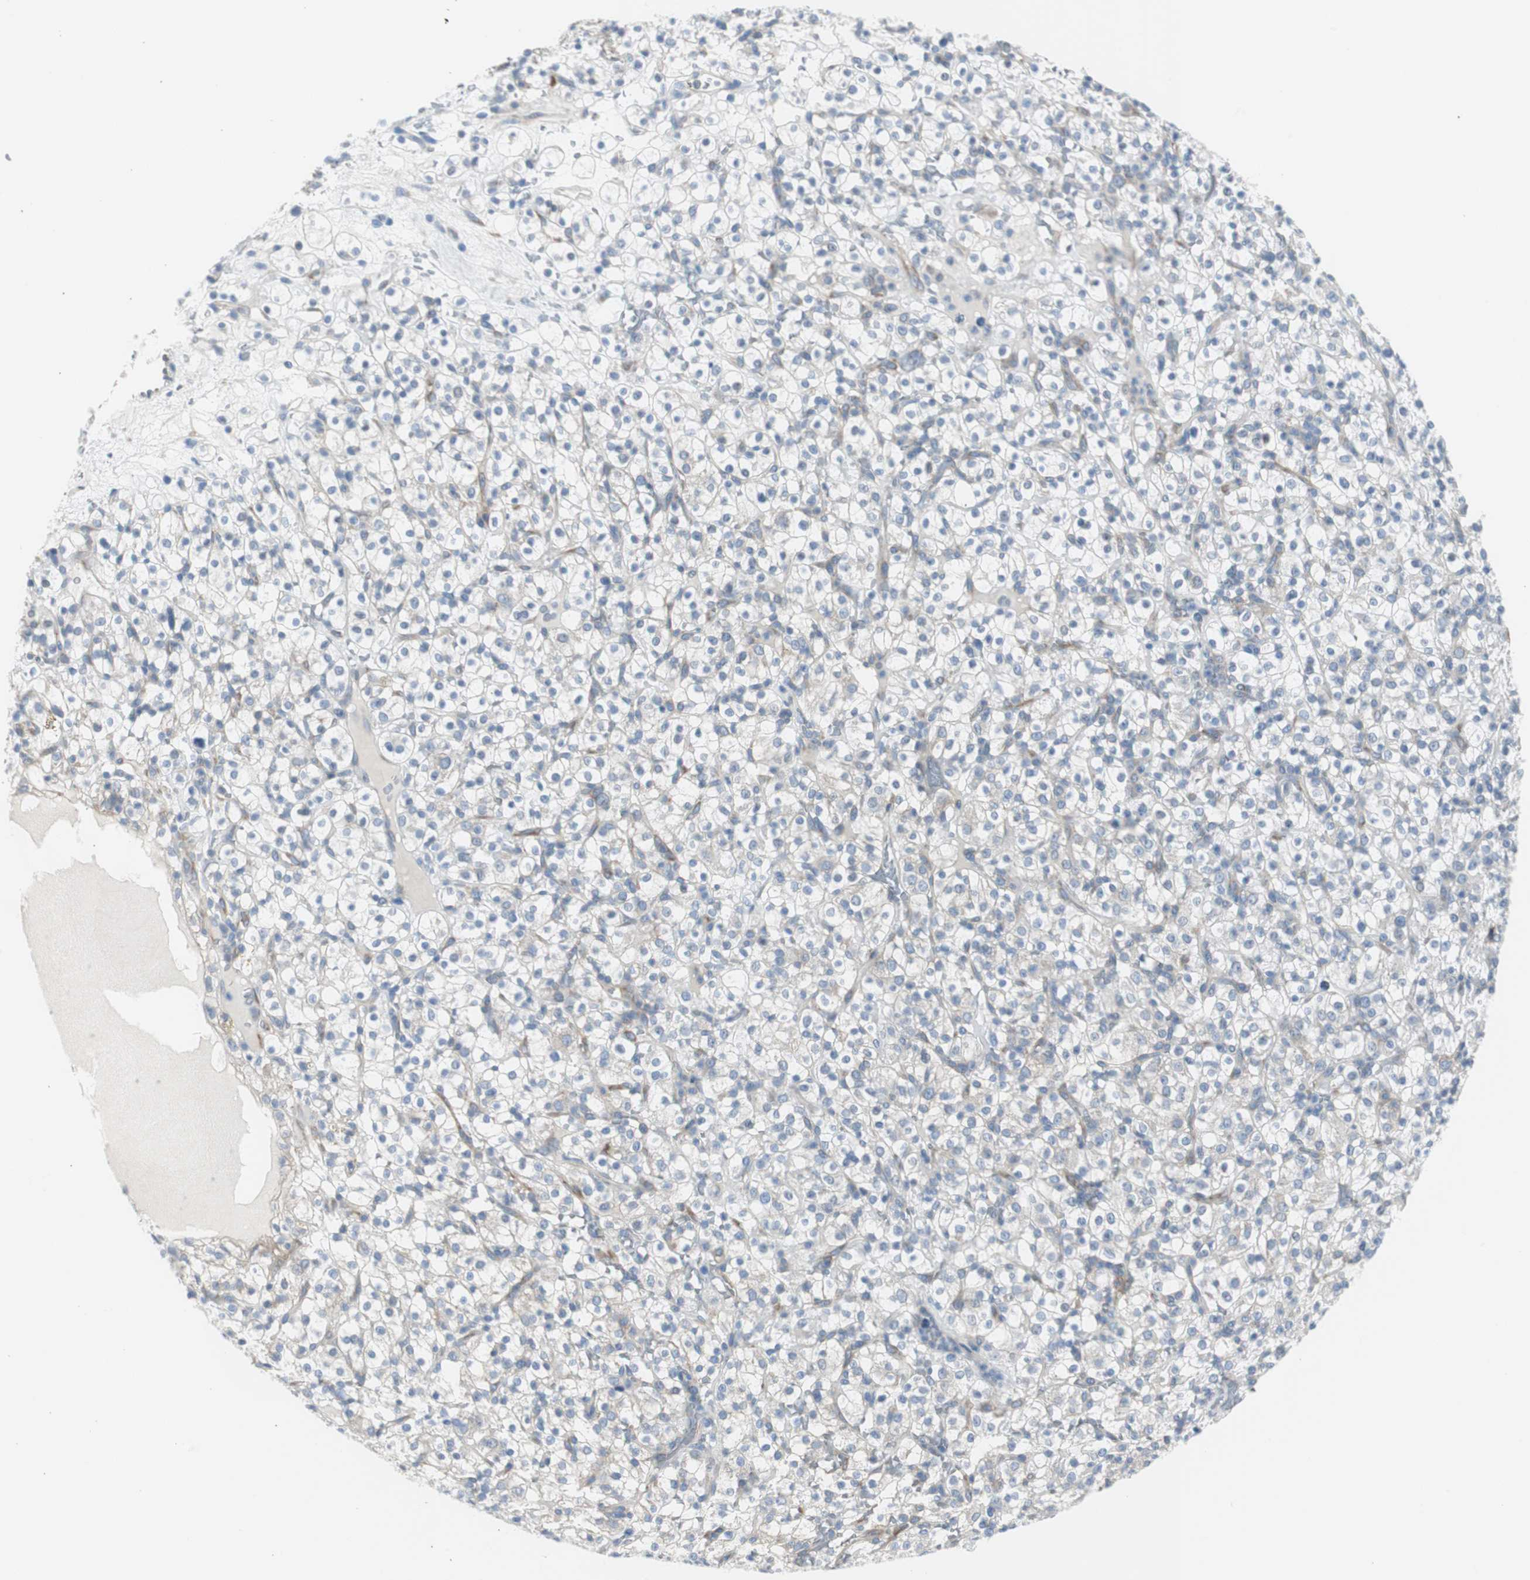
{"staining": {"intensity": "negative", "quantity": "none", "location": "none"}, "tissue": "renal cancer", "cell_type": "Tumor cells", "image_type": "cancer", "snomed": [{"axis": "morphology", "description": "Normal tissue, NOS"}, {"axis": "morphology", "description": "Adenocarcinoma, NOS"}, {"axis": "topography", "description": "Kidney"}], "caption": "High power microscopy photomicrograph of an IHC image of renal adenocarcinoma, revealing no significant positivity in tumor cells.", "gene": "RPS12", "patient": {"sex": "female", "age": 72}}